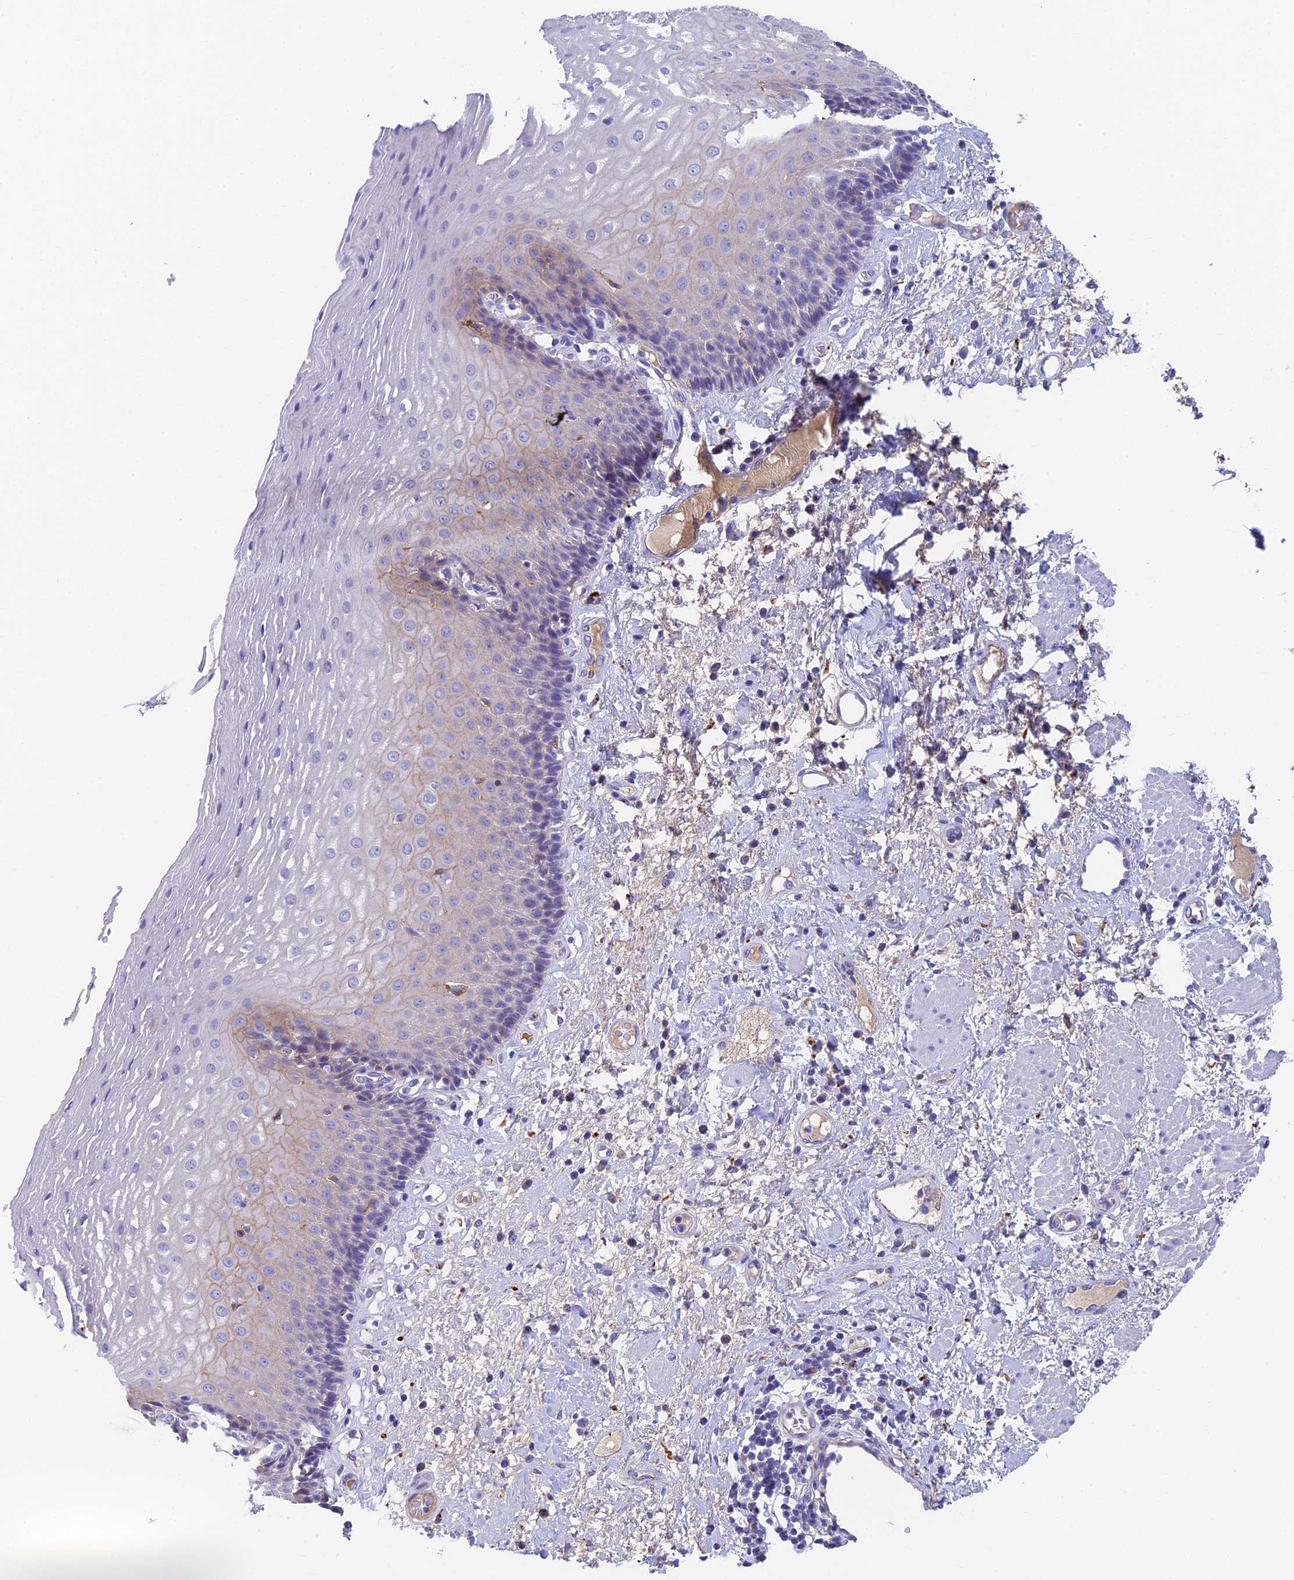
{"staining": {"intensity": "moderate", "quantity": "<25%", "location": "cytoplasmic/membranous"}, "tissue": "esophagus", "cell_type": "Squamous epithelial cells", "image_type": "normal", "snomed": [{"axis": "morphology", "description": "Normal tissue, NOS"}, {"axis": "morphology", "description": "Adenocarcinoma, NOS"}, {"axis": "topography", "description": "Esophagus"}], "caption": "The image reveals staining of normal esophagus, revealing moderate cytoplasmic/membranous protein staining (brown color) within squamous epithelial cells. (DAB (3,3'-diaminobenzidine) IHC with brightfield microscopy, high magnification).", "gene": "ADAMTS13", "patient": {"sex": "male", "age": 62}}